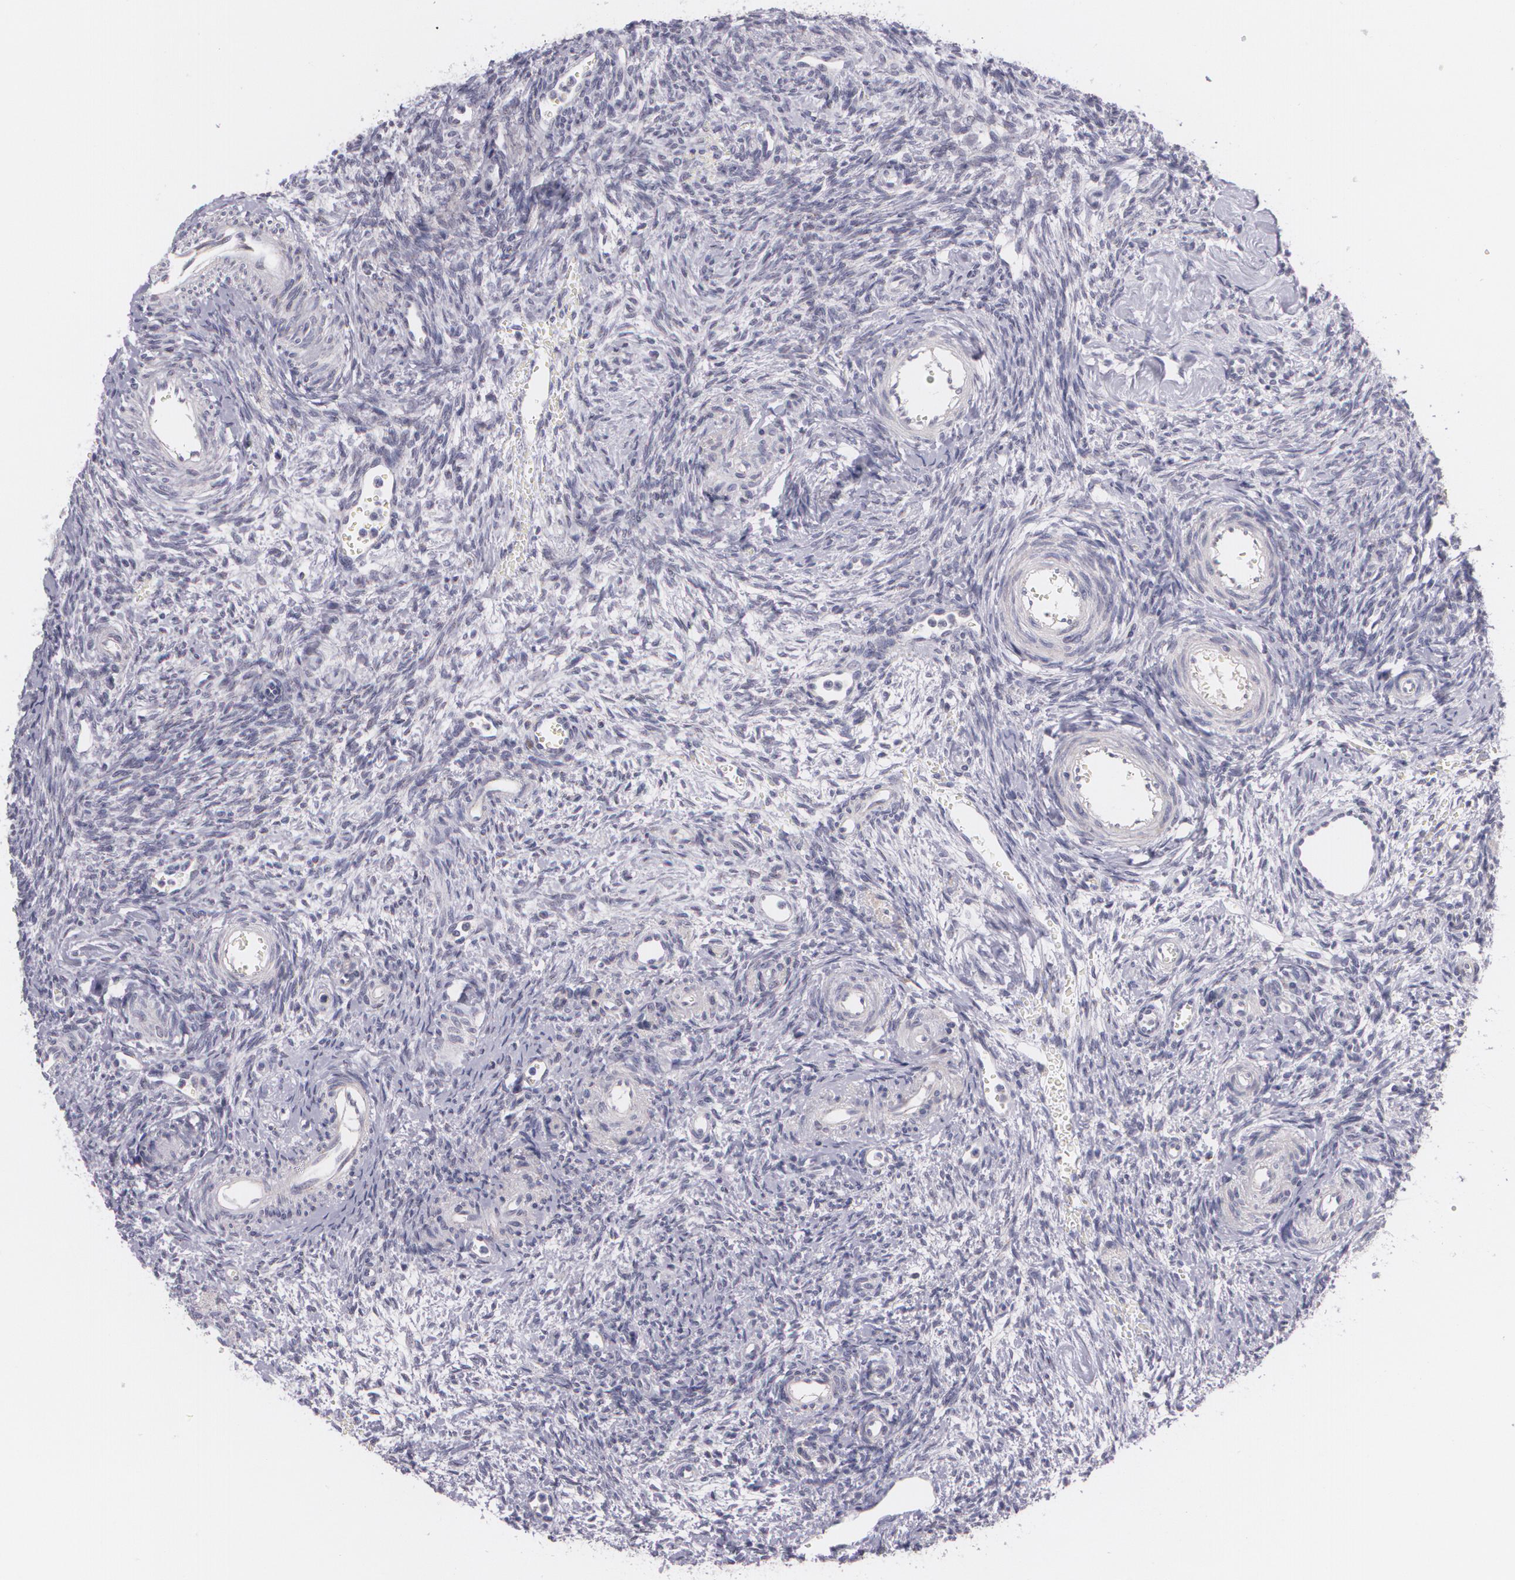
{"staining": {"intensity": "negative", "quantity": "none", "location": "none"}, "tissue": "ovary", "cell_type": "Follicle cells", "image_type": "normal", "snomed": [{"axis": "morphology", "description": "Normal tissue, NOS"}, {"axis": "topography", "description": "Ovary"}], "caption": "Protein analysis of normal ovary shows no significant positivity in follicle cells.", "gene": "CILK1", "patient": {"sex": "female", "age": 39}}